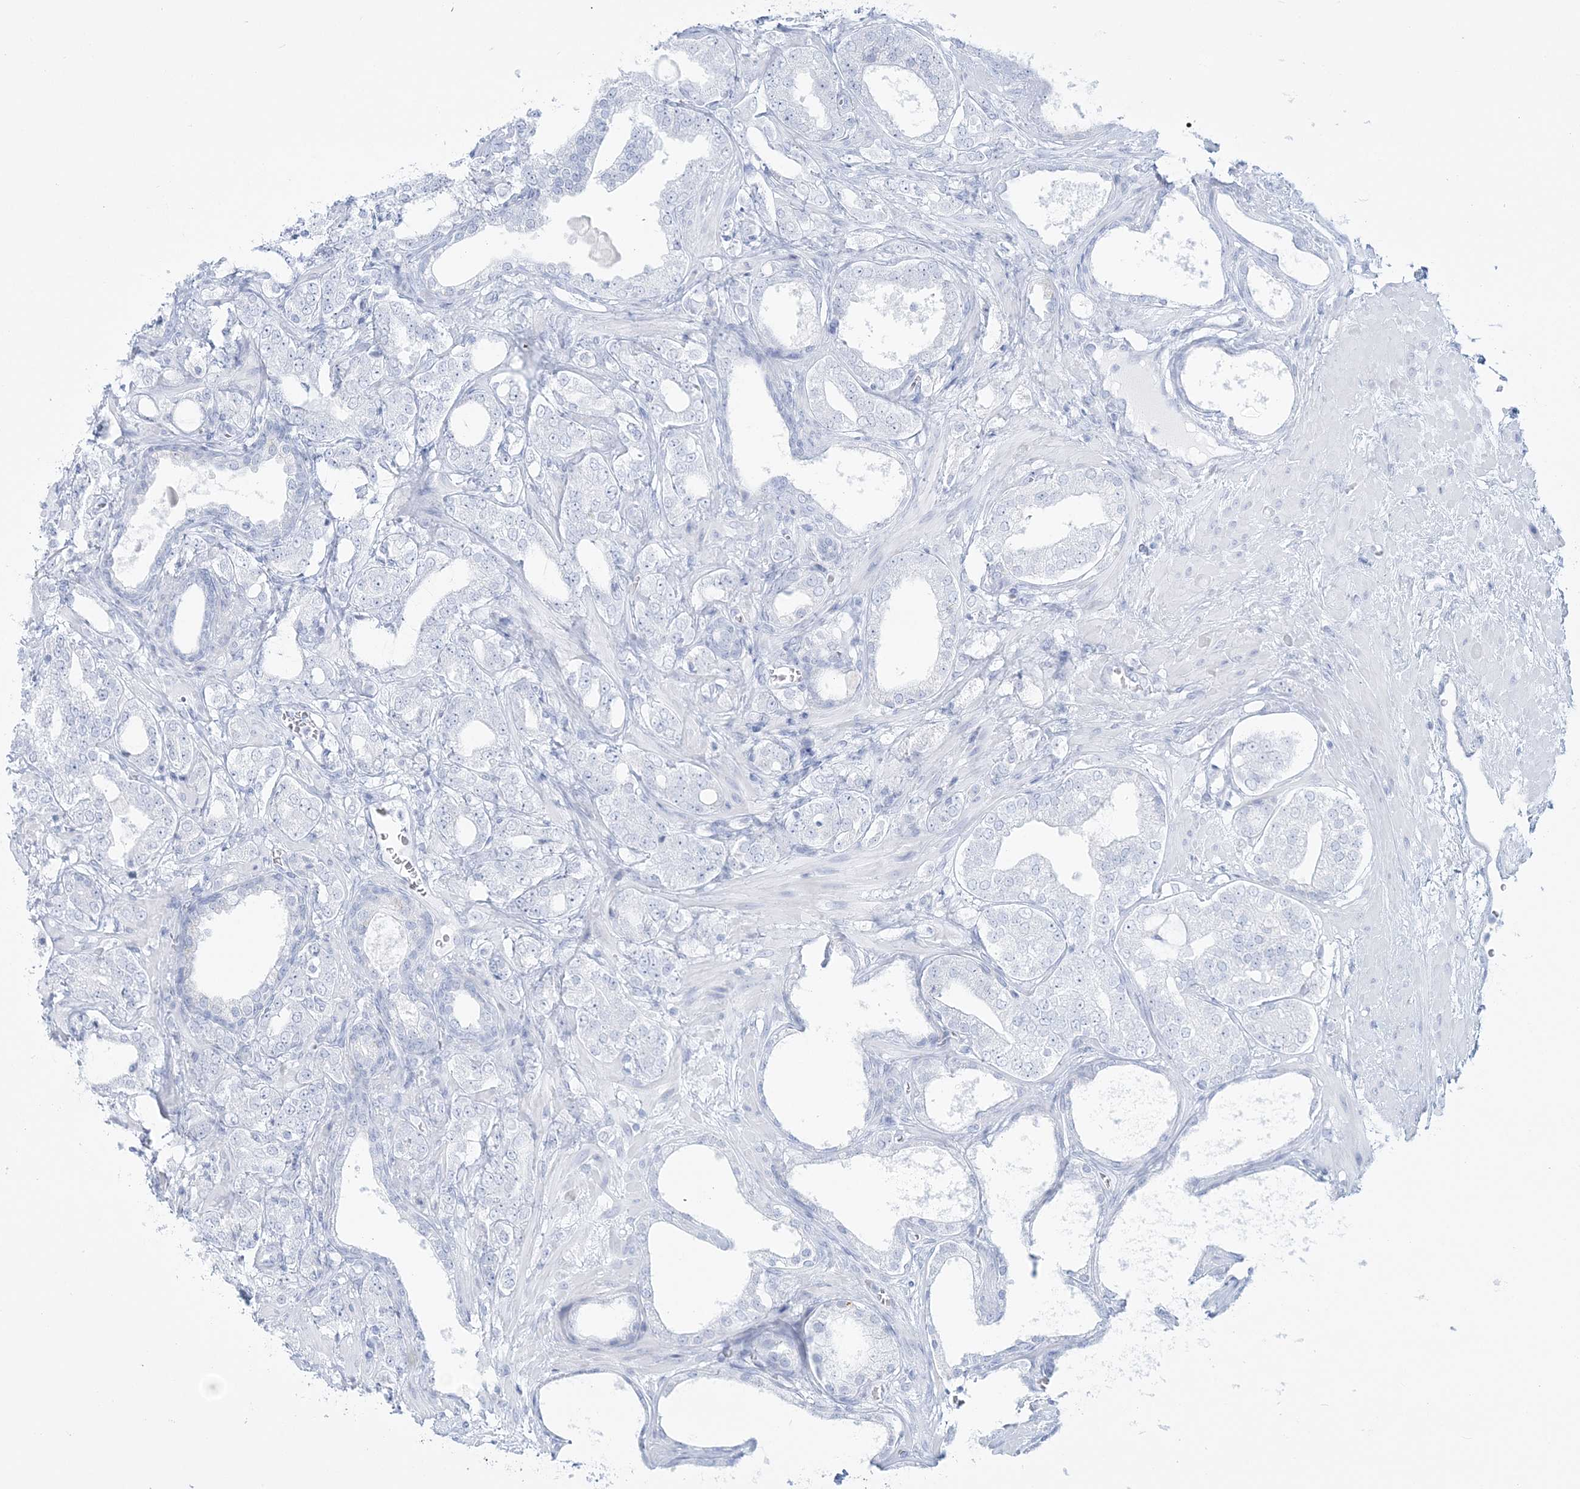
{"staining": {"intensity": "negative", "quantity": "none", "location": "none"}, "tissue": "prostate cancer", "cell_type": "Tumor cells", "image_type": "cancer", "snomed": [{"axis": "morphology", "description": "Adenocarcinoma, High grade"}, {"axis": "topography", "description": "Prostate"}], "caption": "Tumor cells are negative for brown protein staining in prostate high-grade adenocarcinoma.", "gene": "ADGB", "patient": {"sex": "male", "age": 64}}